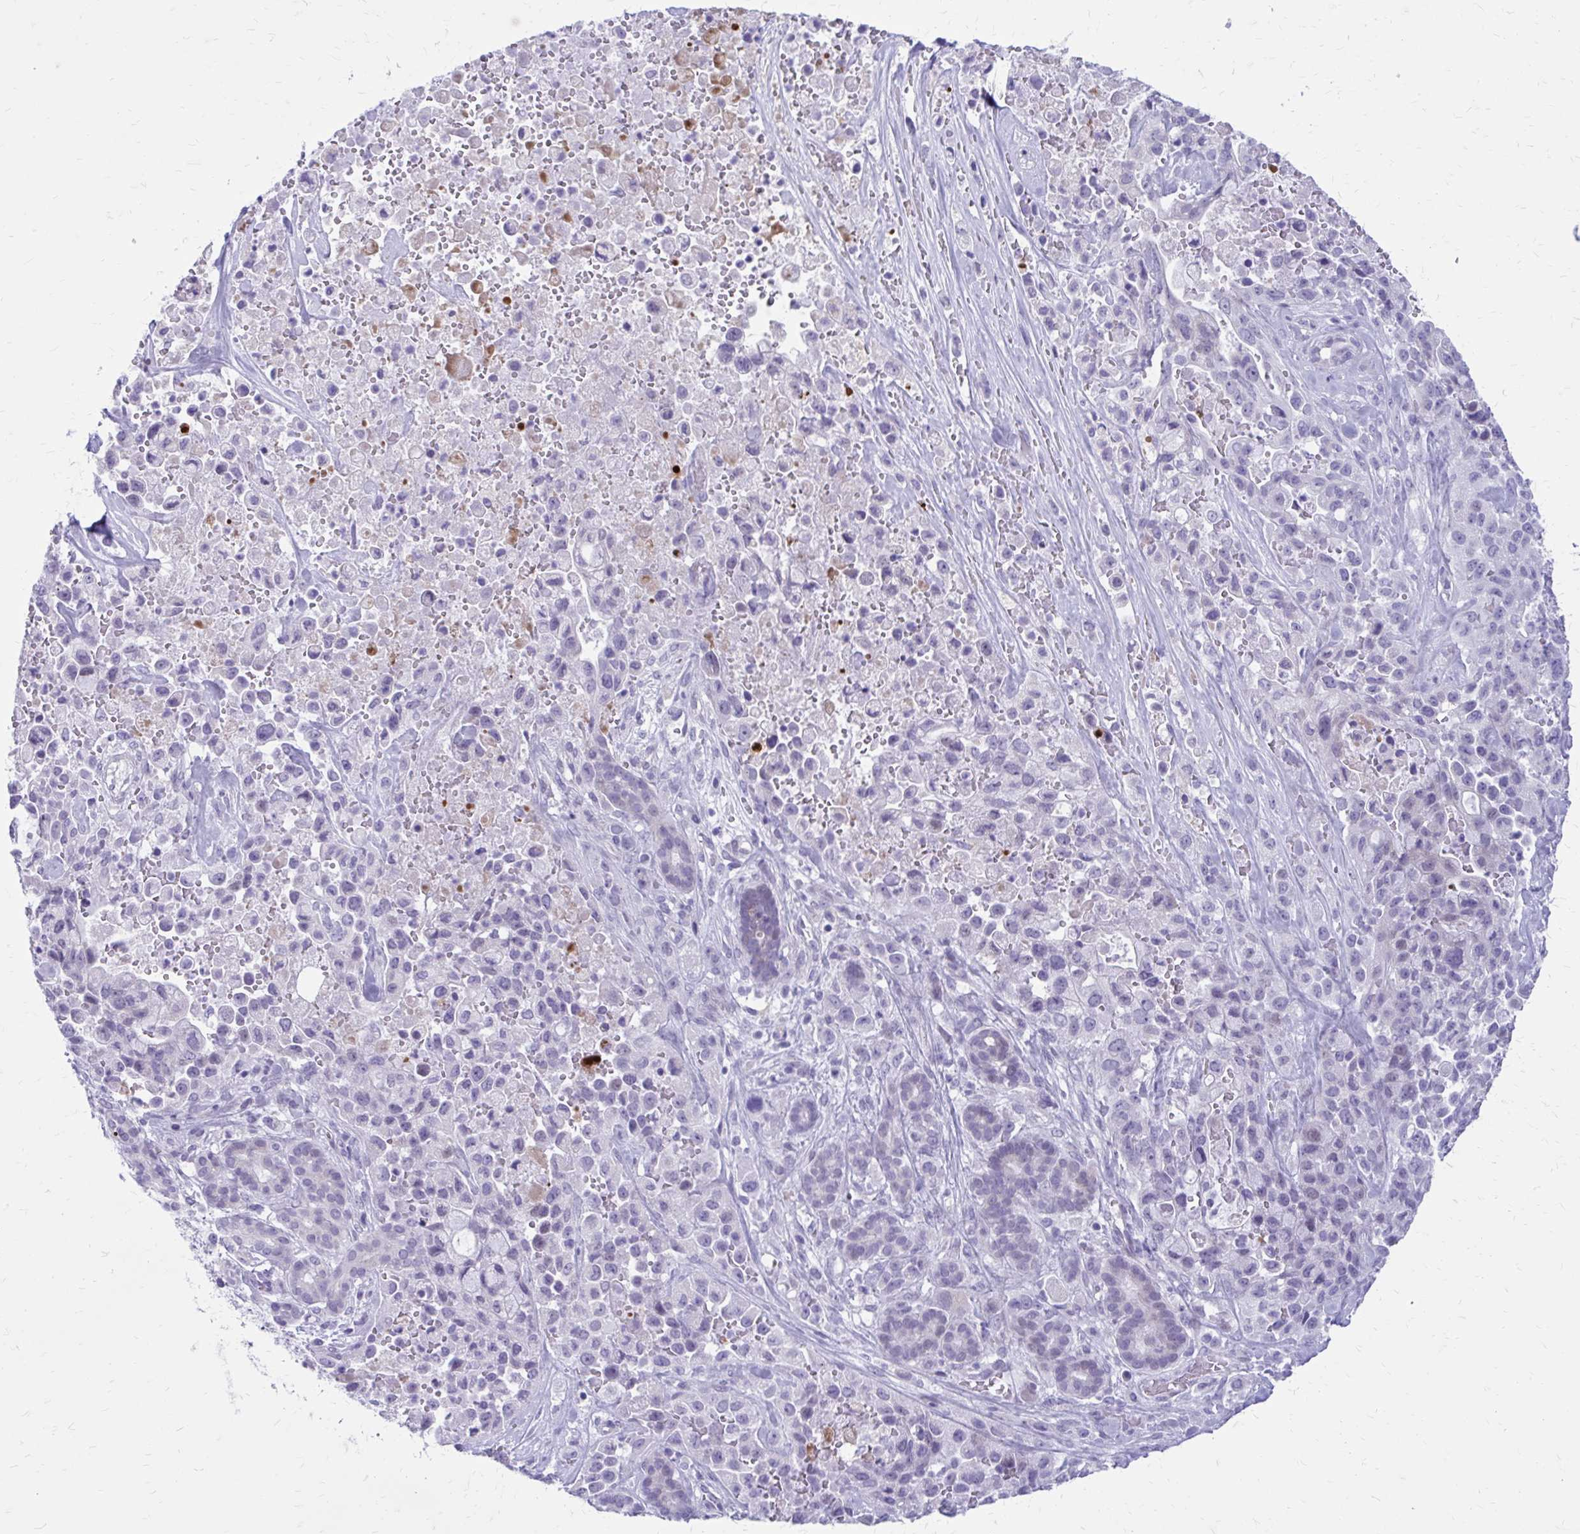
{"staining": {"intensity": "negative", "quantity": "none", "location": "none"}, "tissue": "pancreatic cancer", "cell_type": "Tumor cells", "image_type": "cancer", "snomed": [{"axis": "morphology", "description": "Adenocarcinoma, NOS"}, {"axis": "topography", "description": "Pancreas"}], "caption": "Tumor cells are negative for protein expression in human pancreatic adenocarcinoma.", "gene": "LCN15", "patient": {"sex": "male", "age": 44}}